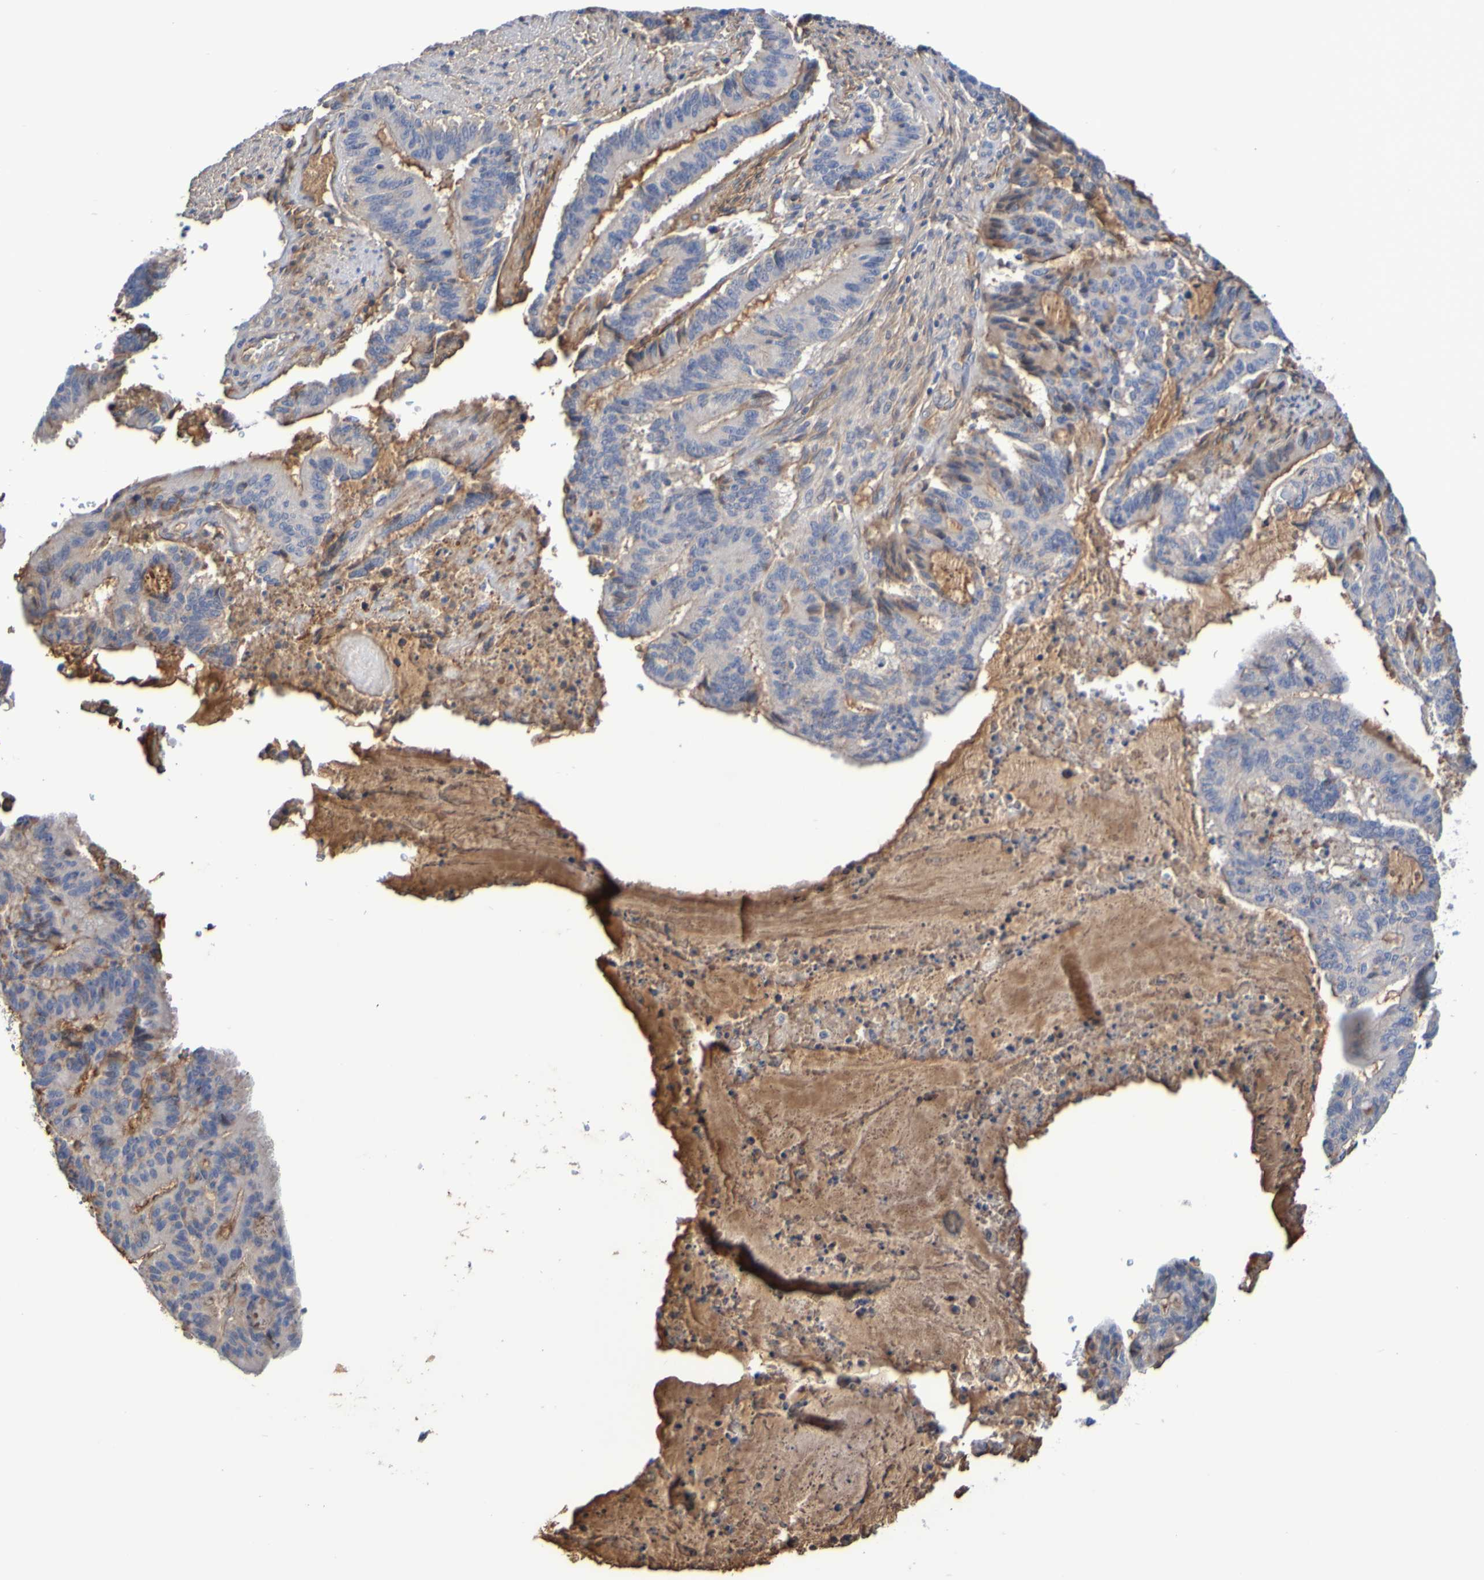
{"staining": {"intensity": "moderate", "quantity": "<25%", "location": "cytoplasmic/membranous"}, "tissue": "liver cancer", "cell_type": "Tumor cells", "image_type": "cancer", "snomed": [{"axis": "morphology", "description": "Cholangiocarcinoma"}, {"axis": "topography", "description": "Liver"}], "caption": "Human liver cholangiocarcinoma stained with a brown dye exhibits moderate cytoplasmic/membranous positive staining in about <25% of tumor cells.", "gene": "GAB3", "patient": {"sex": "female", "age": 73}}